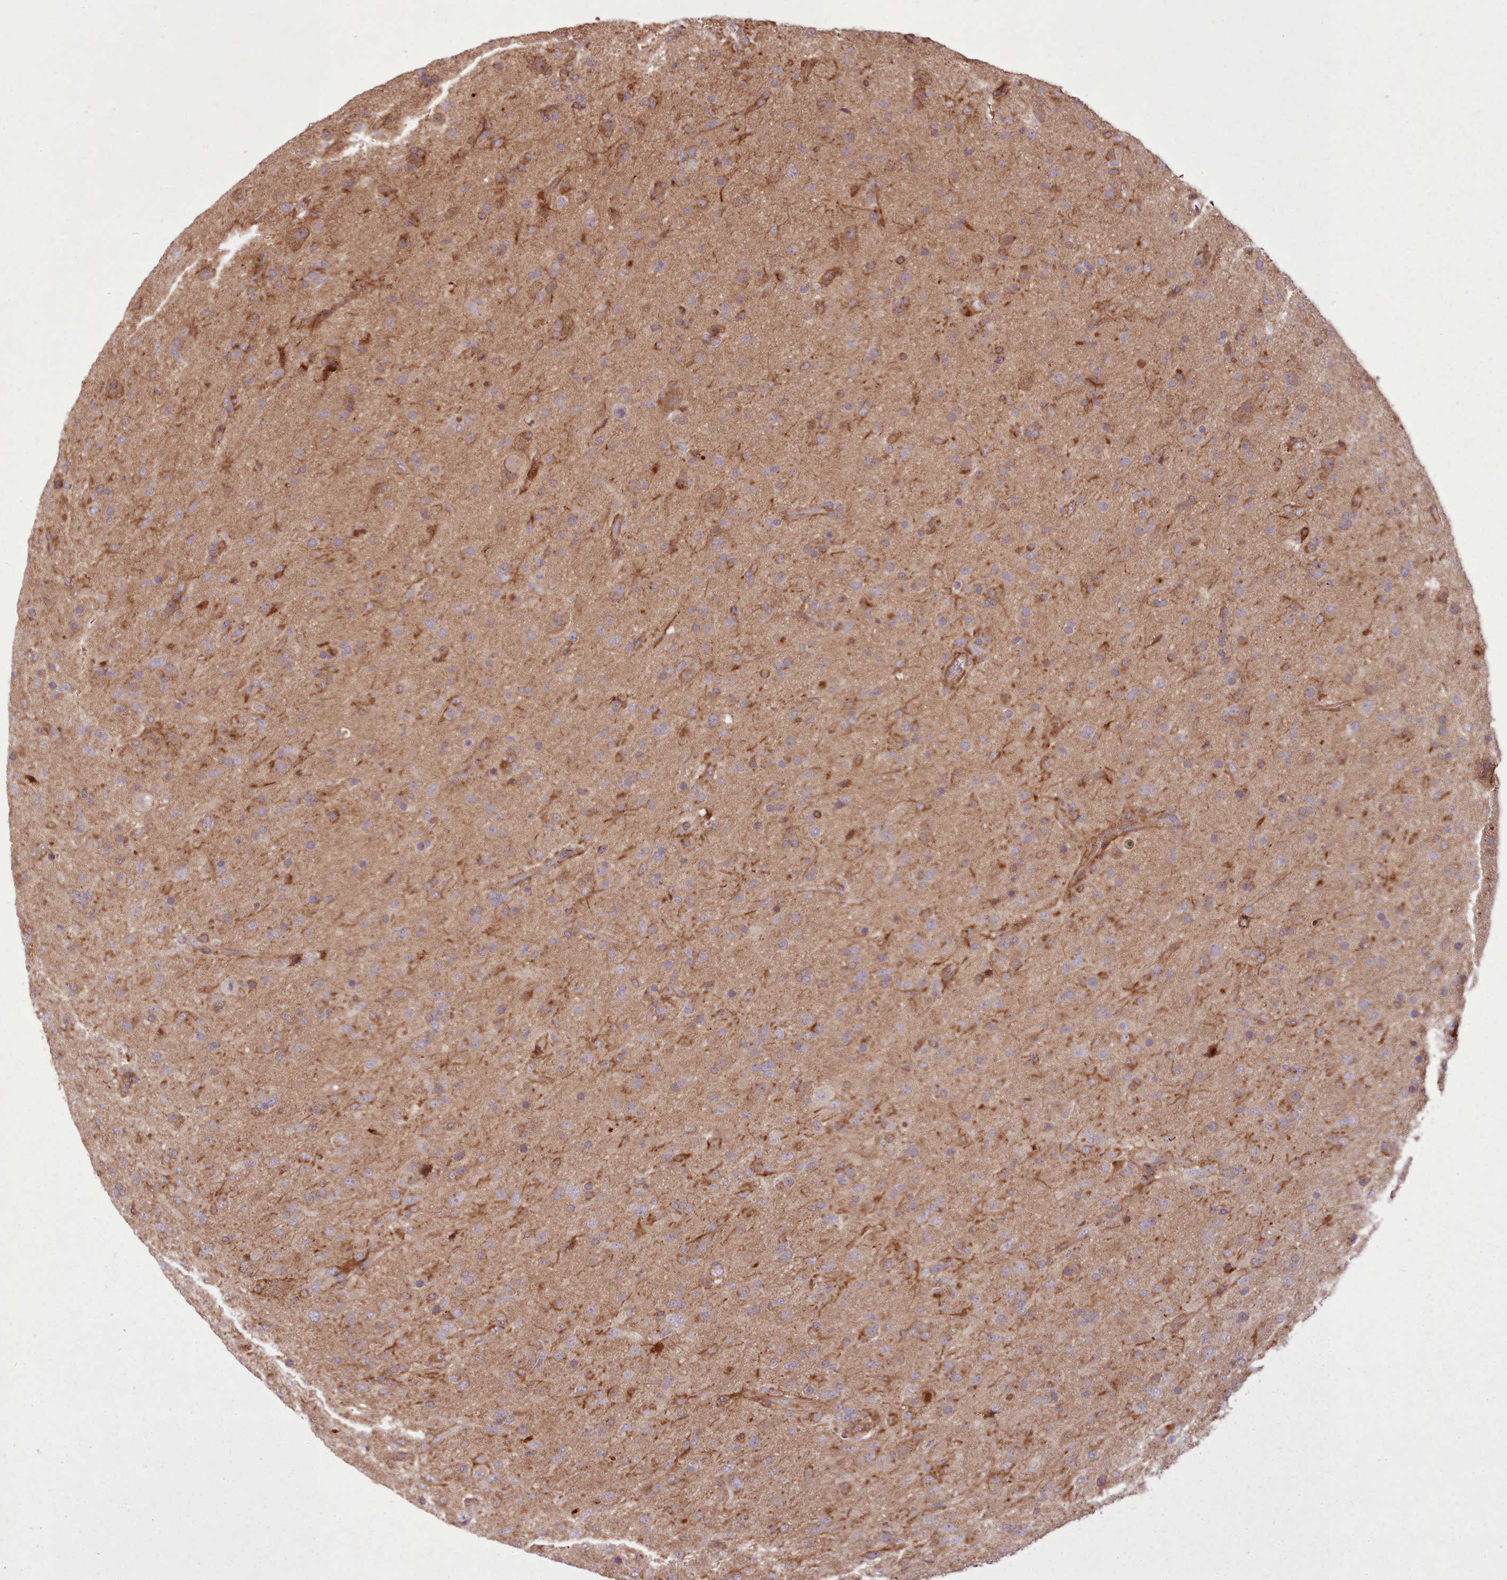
{"staining": {"intensity": "moderate", "quantity": "25%-75%", "location": "cytoplasmic/membranous"}, "tissue": "glioma", "cell_type": "Tumor cells", "image_type": "cancer", "snomed": [{"axis": "morphology", "description": "Glioma, malignant, Low grade"}, {"axis": "topography", "description": "Brain"}], "caption": "An immunohistochemistry (IHC) photomicrograph of tumor tissue is shown. Protein staining in brown shows moderate cytoplasmic/membranous positivity in glioma within tumor cells.", "gene": "NLRP7", "patient": {"sex": "male", "age": 65}}